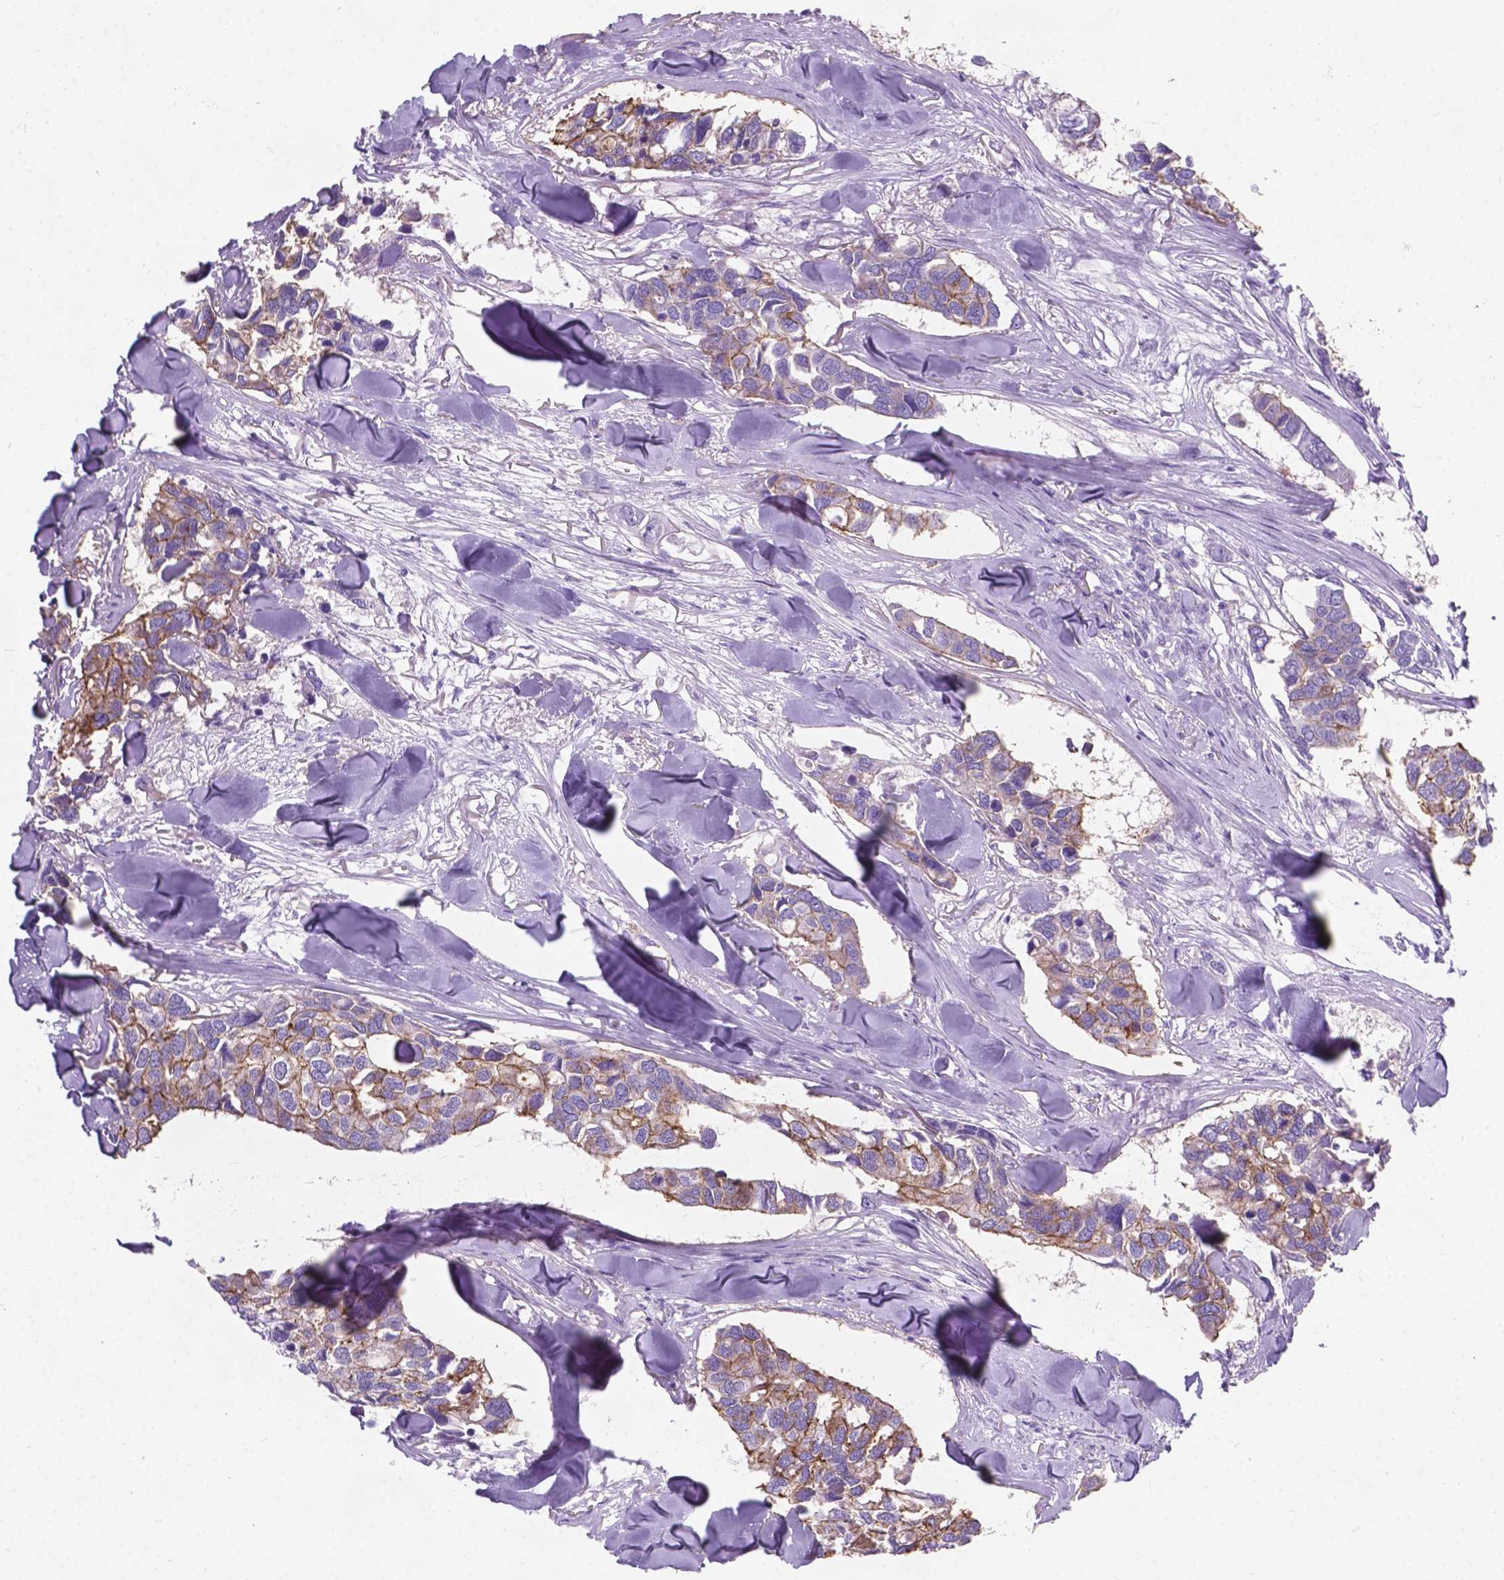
{"staining": {"intensity": "weak", "quantity": "25%-75%", "location": "cytoplasmic/membranous"}, "tissue": "breast cancer", "cell_type": "Tumor cells", "image_type": "cancer", "snomed": [{"axis": "morphology", "description": "Duct carcinoma"}, {"axis": "topography", "description": "Breast"}], "caption": "High-power microscopy captured an IHC image of breast intraductal carcinoma, revealing weak cytoplasmic/membranous positivity in approximately 25%-75% of tumor cells. Nuclei are stained in blue.", "gene": "KIAA0040", "patient": {"sex": "female", "age": 83}}